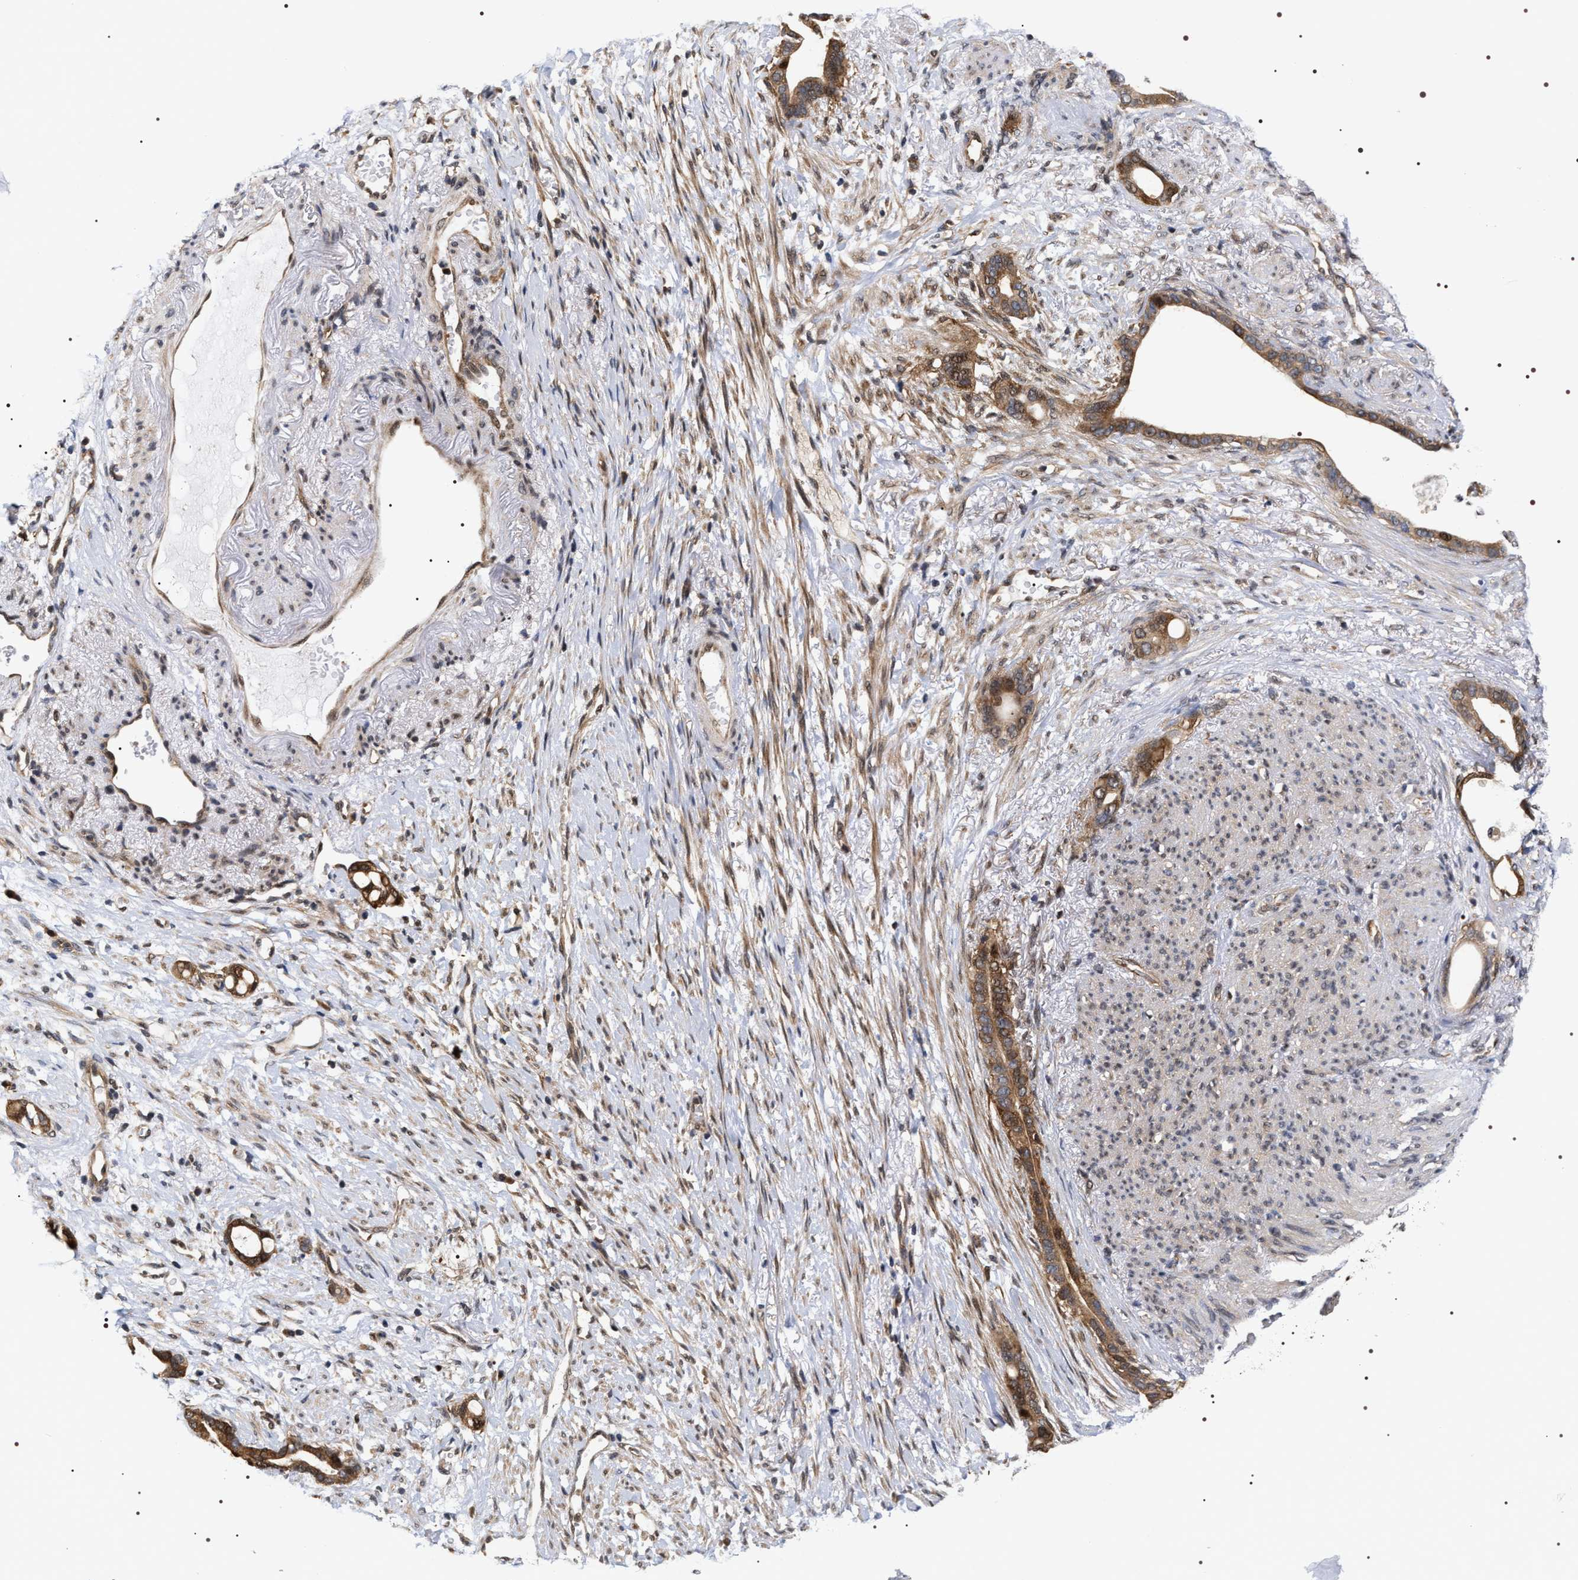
{"staining": {"intensity": "moderate", "quantity": ">75%", "location": "cytoplasmic/membranous,nuclear"}, "tissue": "stomach cancer", "cell_type": "Tumor cells", "image_type": "cancer", "snomed": [{"axis": "morphology", "description": "Adenocarcinoma, NOS"}, {"axis": "topography", "description": "Stomach"}], "caption": "Tumor cells display medium levels of moderate cytoplasmic/membranous and nuclear staining in approximately >75% of cells in human stomach cancer.", "gene": "BAG6", "patient": {"sex": "female", "age": 75}}